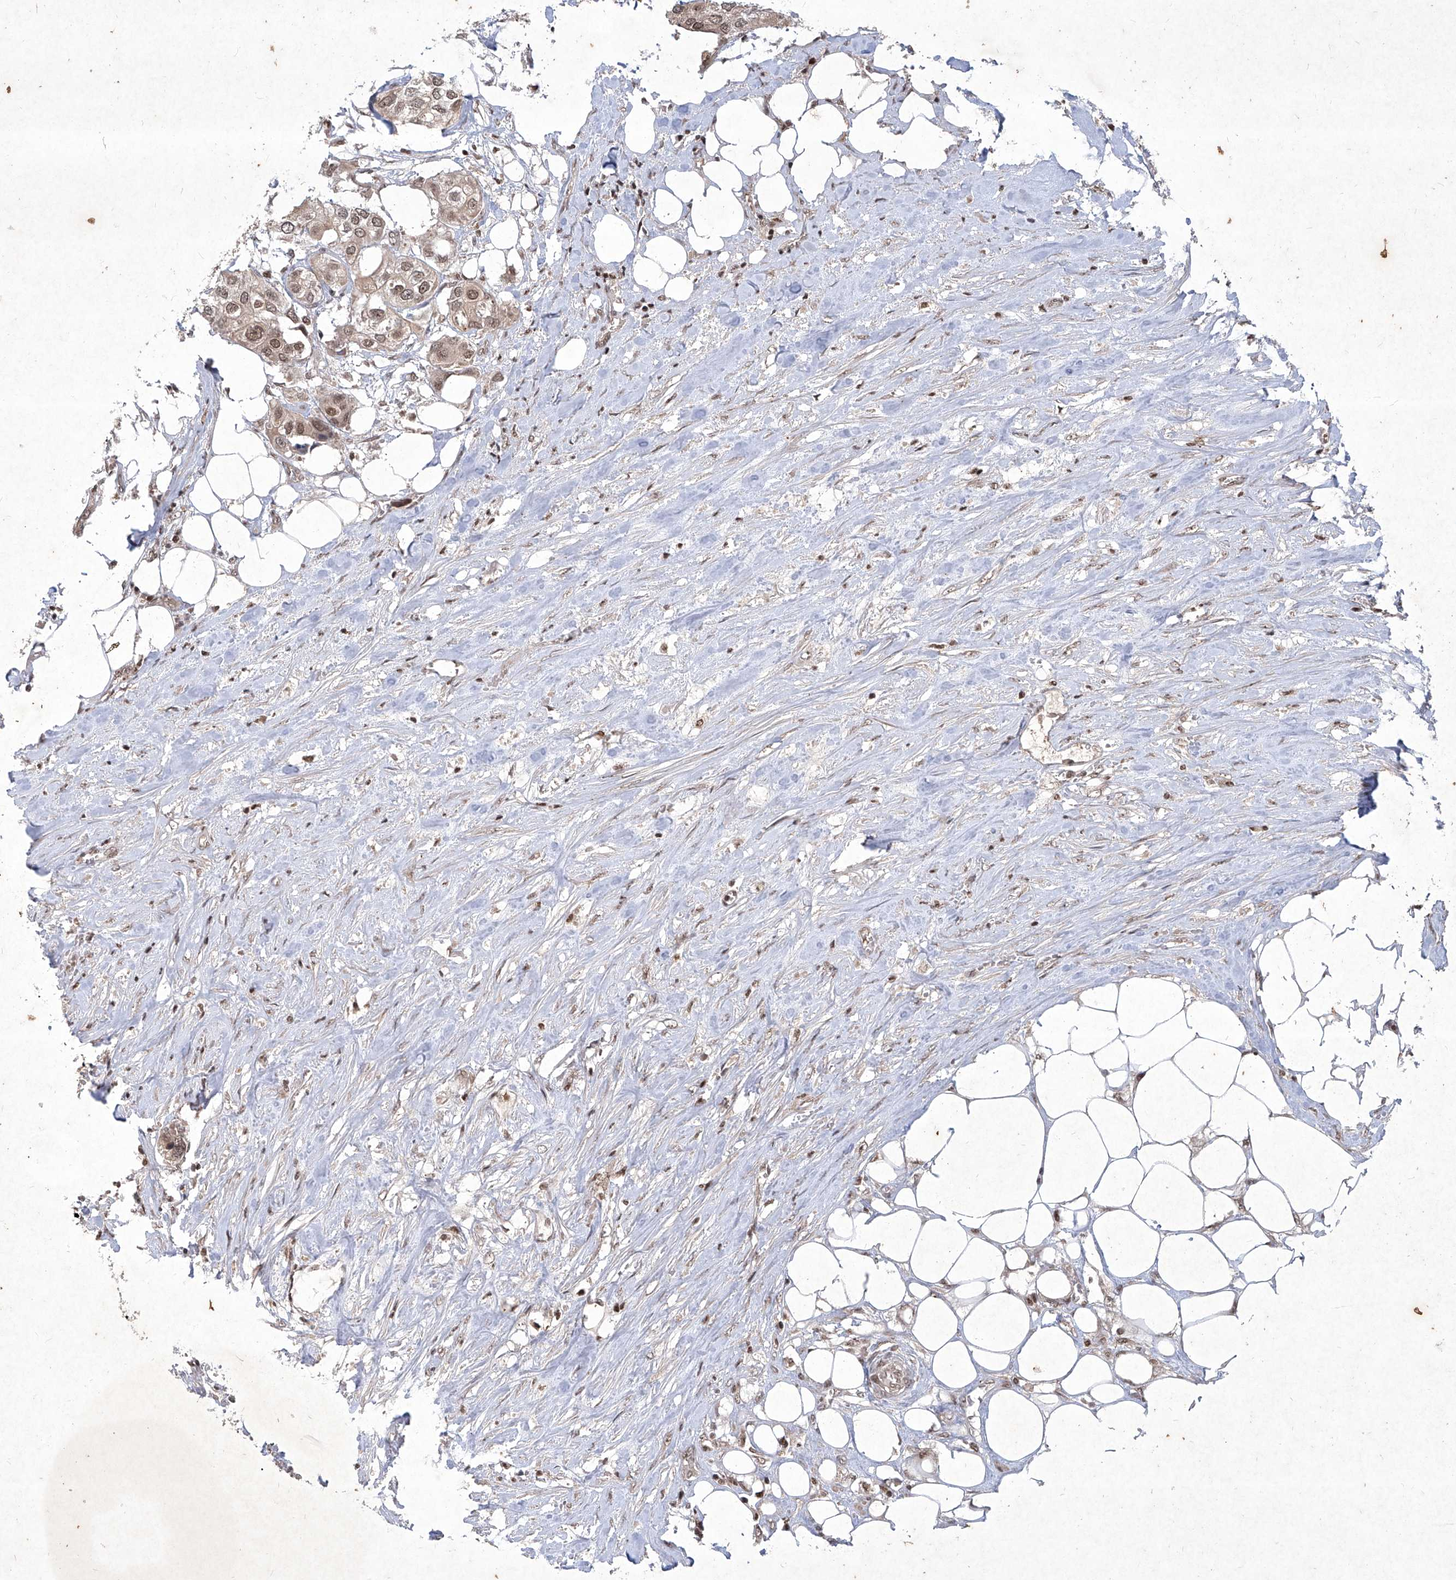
{"staining": {"intensity": "moderate", "quantity": ">75%", "location": "nuclear"}, "tissue": "urothelial cancer", "cell_type": "Tumor cells", "image_type": "cancer", "snomed": [{"axis": "morphology", "description": "Urothelial carcinoma, High grade"}, {"axis": "topography", "description": "Urinary bladder"}], "caption": "Protein staining by IHC displays moderate nuclear expression in approximately >75% of tumor cells in urothelial cancer. The protein is stained brown, and the nuclei are stained in blue (DAB (3,3'-diaminobenzidine) IHC with brightfield microscopy, high magnification).", "gene": "IRF2", "patient": {"sex": "male", "age": 64}}